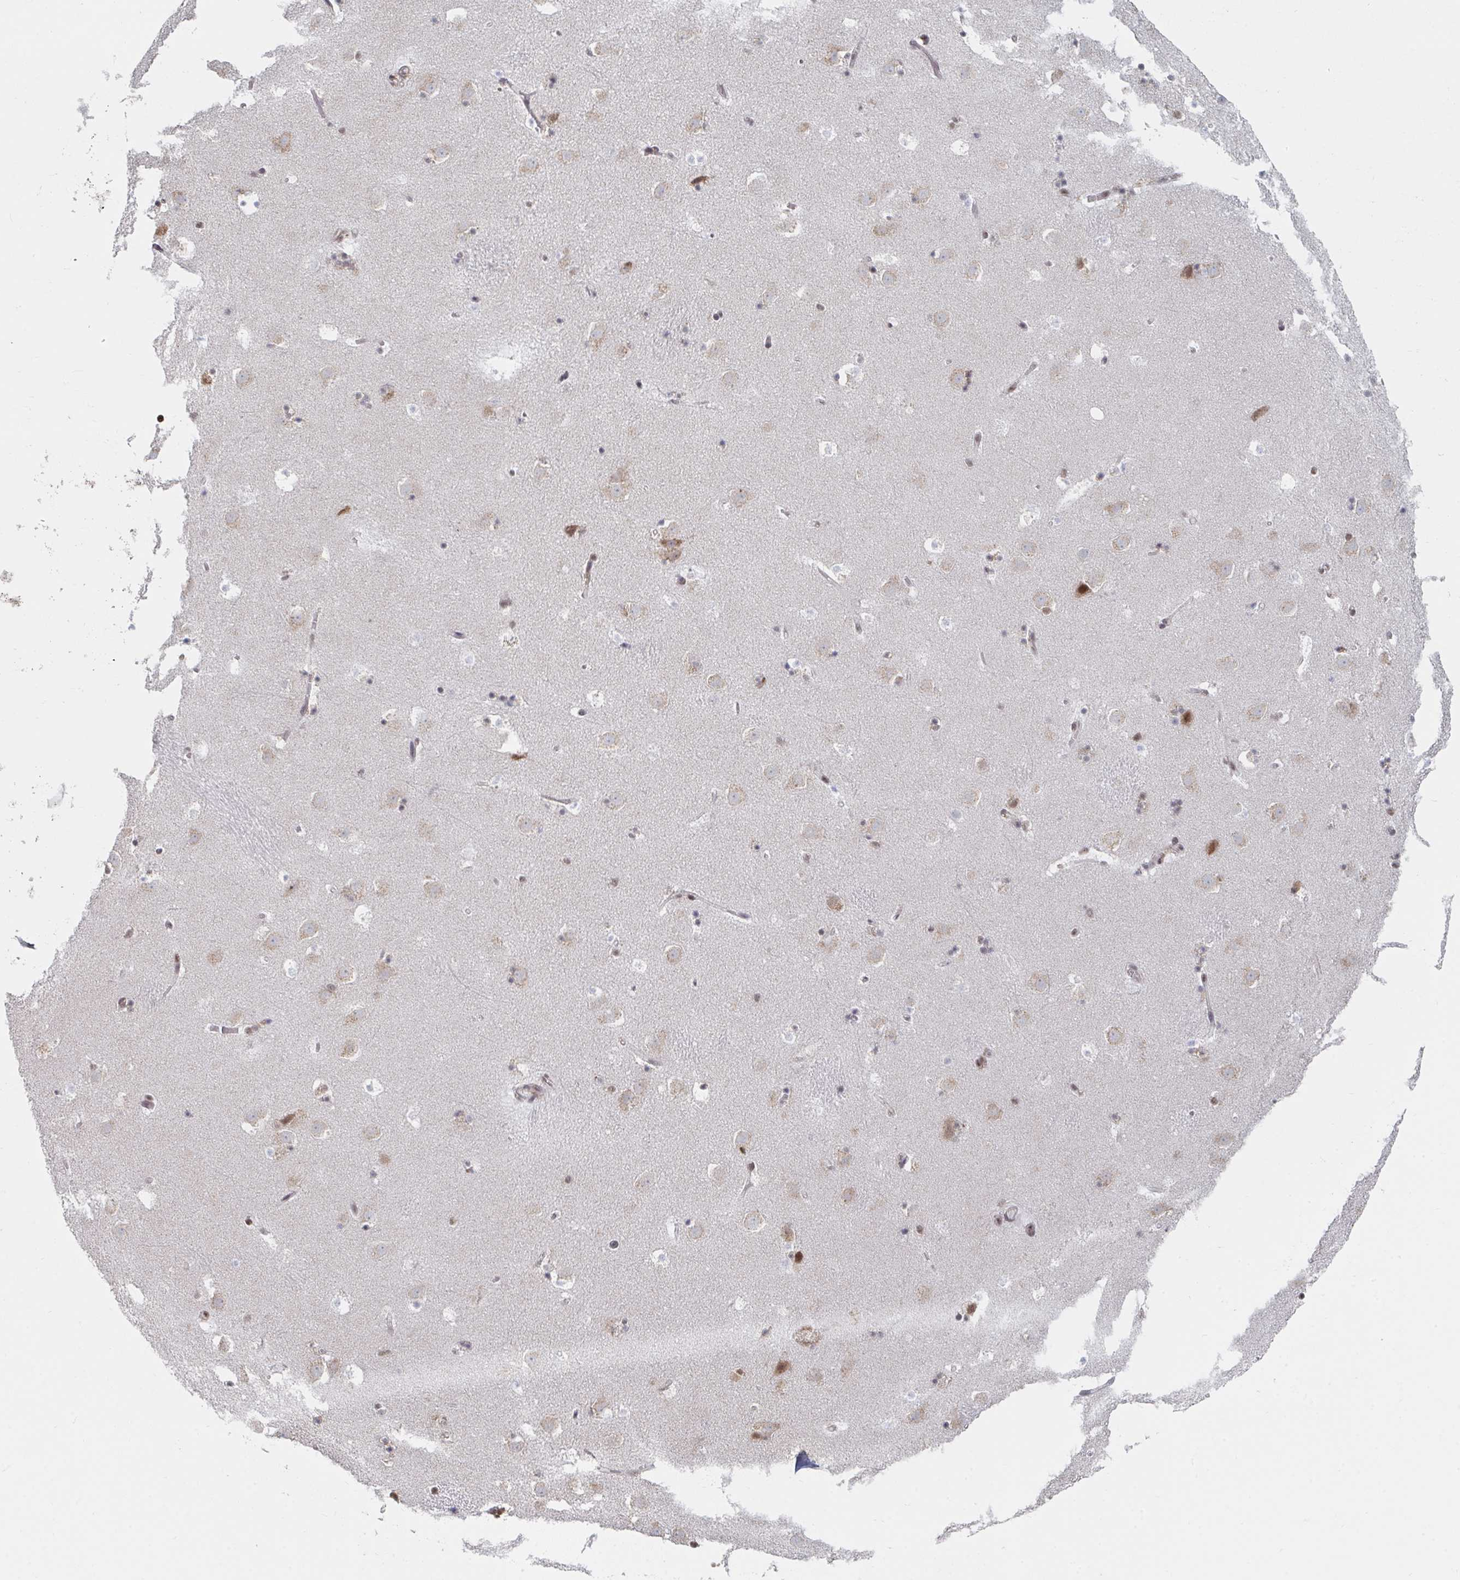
{"staining": {"intensity": "negative", "quantity": "none", "location": "none"}, "tissue": "caudate", "cell_type": "Glial cells", "image_type": "normal", "snomed": [{"axis": "morphology", "description": "Normal tissue, NOS"}, {"axis": "topography", "description": "Lateral ventricle wall"}], "caption": "Protein analysis of normal caudate reveals no significant positivity in glial cells.", "gene": "MBNL1", "patient": {"sex": "male", "age": 37}}